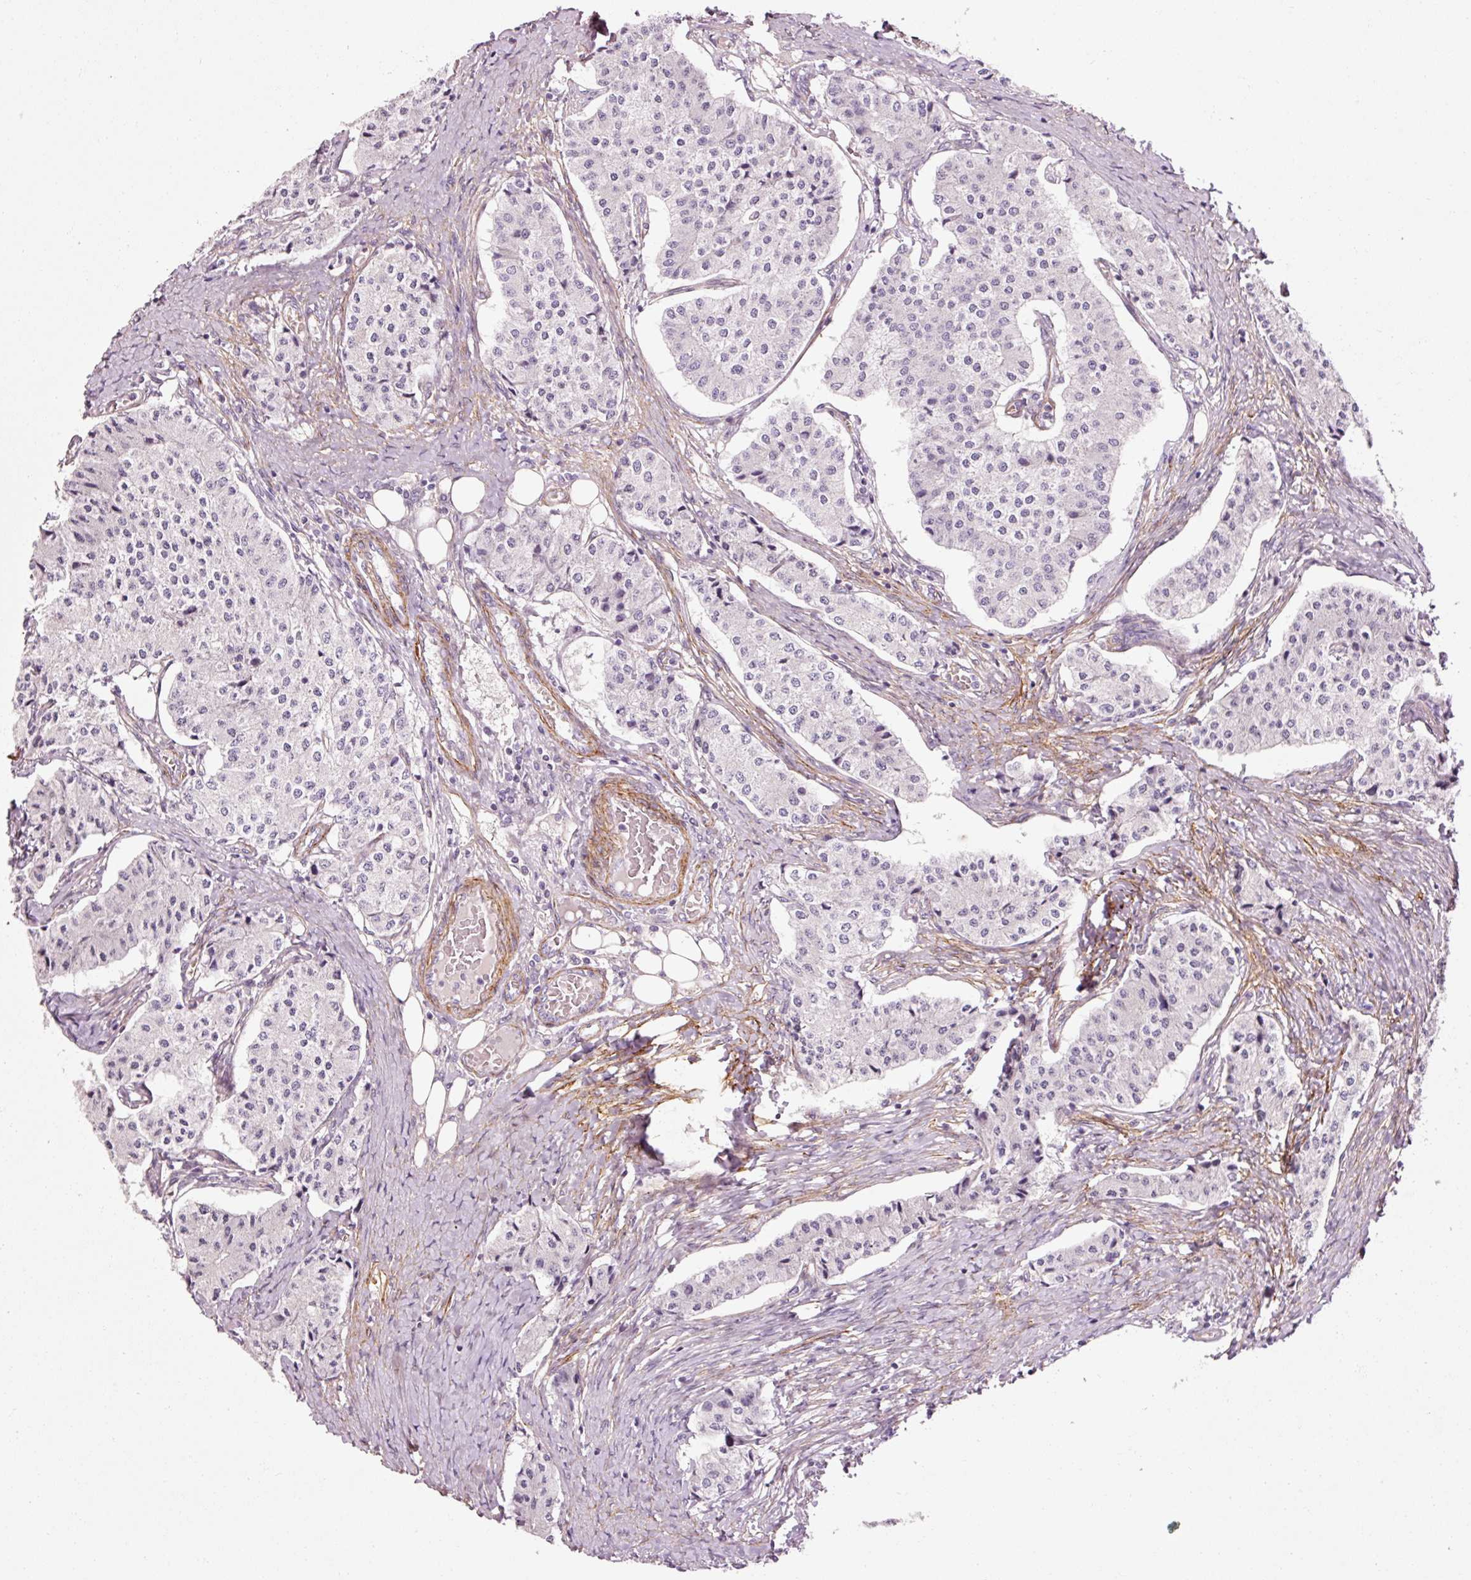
{"staining": {"intensity": "negative", "quantity": "none", "location": "none"}, "tissue": "carcinoid", "cell_type": "Tumor cells", "image_type": "cancer", "snomed": [{"axis": "morphology", "description": "Carcinoid, malignant, NOS"}, {"axis": "topography", "description": "Colon"}], "caption": "Tumor cells are negative for protein expression in human carcinoid.", "gene": "ANKRD20A1", "patient": {"sex": "female", "age": 52}}